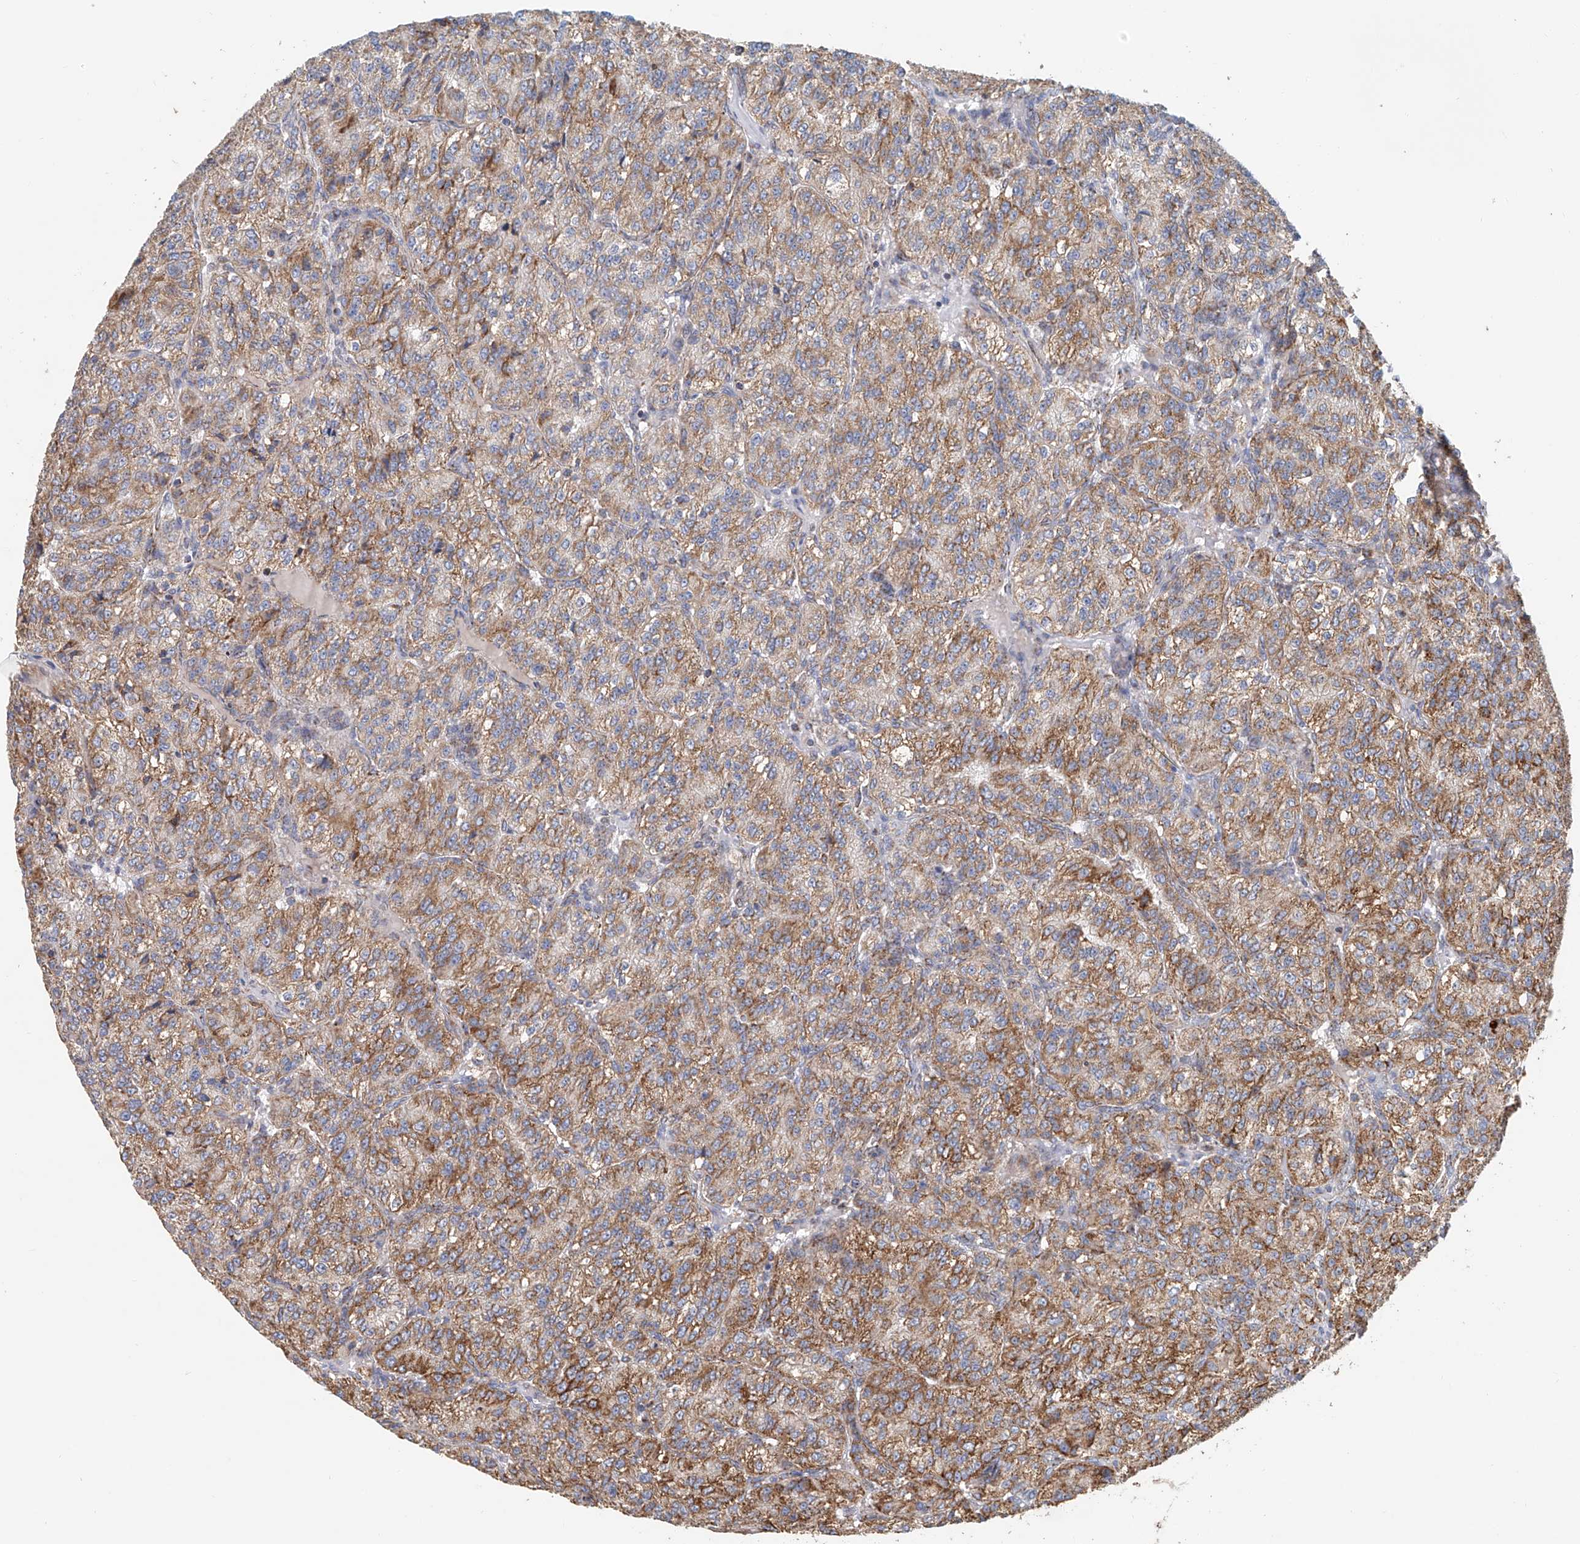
{"staining": {"intensity": "moderate", "quantity": ">75%", "location": "cytoplasmic/membranous"}, "tissue": "renal cancer", "cell_type": "Tumor cells", "image_type": "cancer", "snomed": [{"axis": "morphology", "description": "Adenocarcinoma, NOS"}, {"axis": "topography", "description": "Kidney"}], "caption": "IHC staining of renal cancer (adenocarcinoma), which exhibits medium levels of moderate cytoplasmic/membranous expression in approximately >75% of tumor cells indicating moderate cytoplasmic/membranous protein staining. The staining was performed using DAB (3,3'-diaminobenzidine) (brown) for protein detection and nuclei were counterstained in hematoxylin (blue).", "gene": "MCL1", "patient": {"sex": "female", "age": 63}}